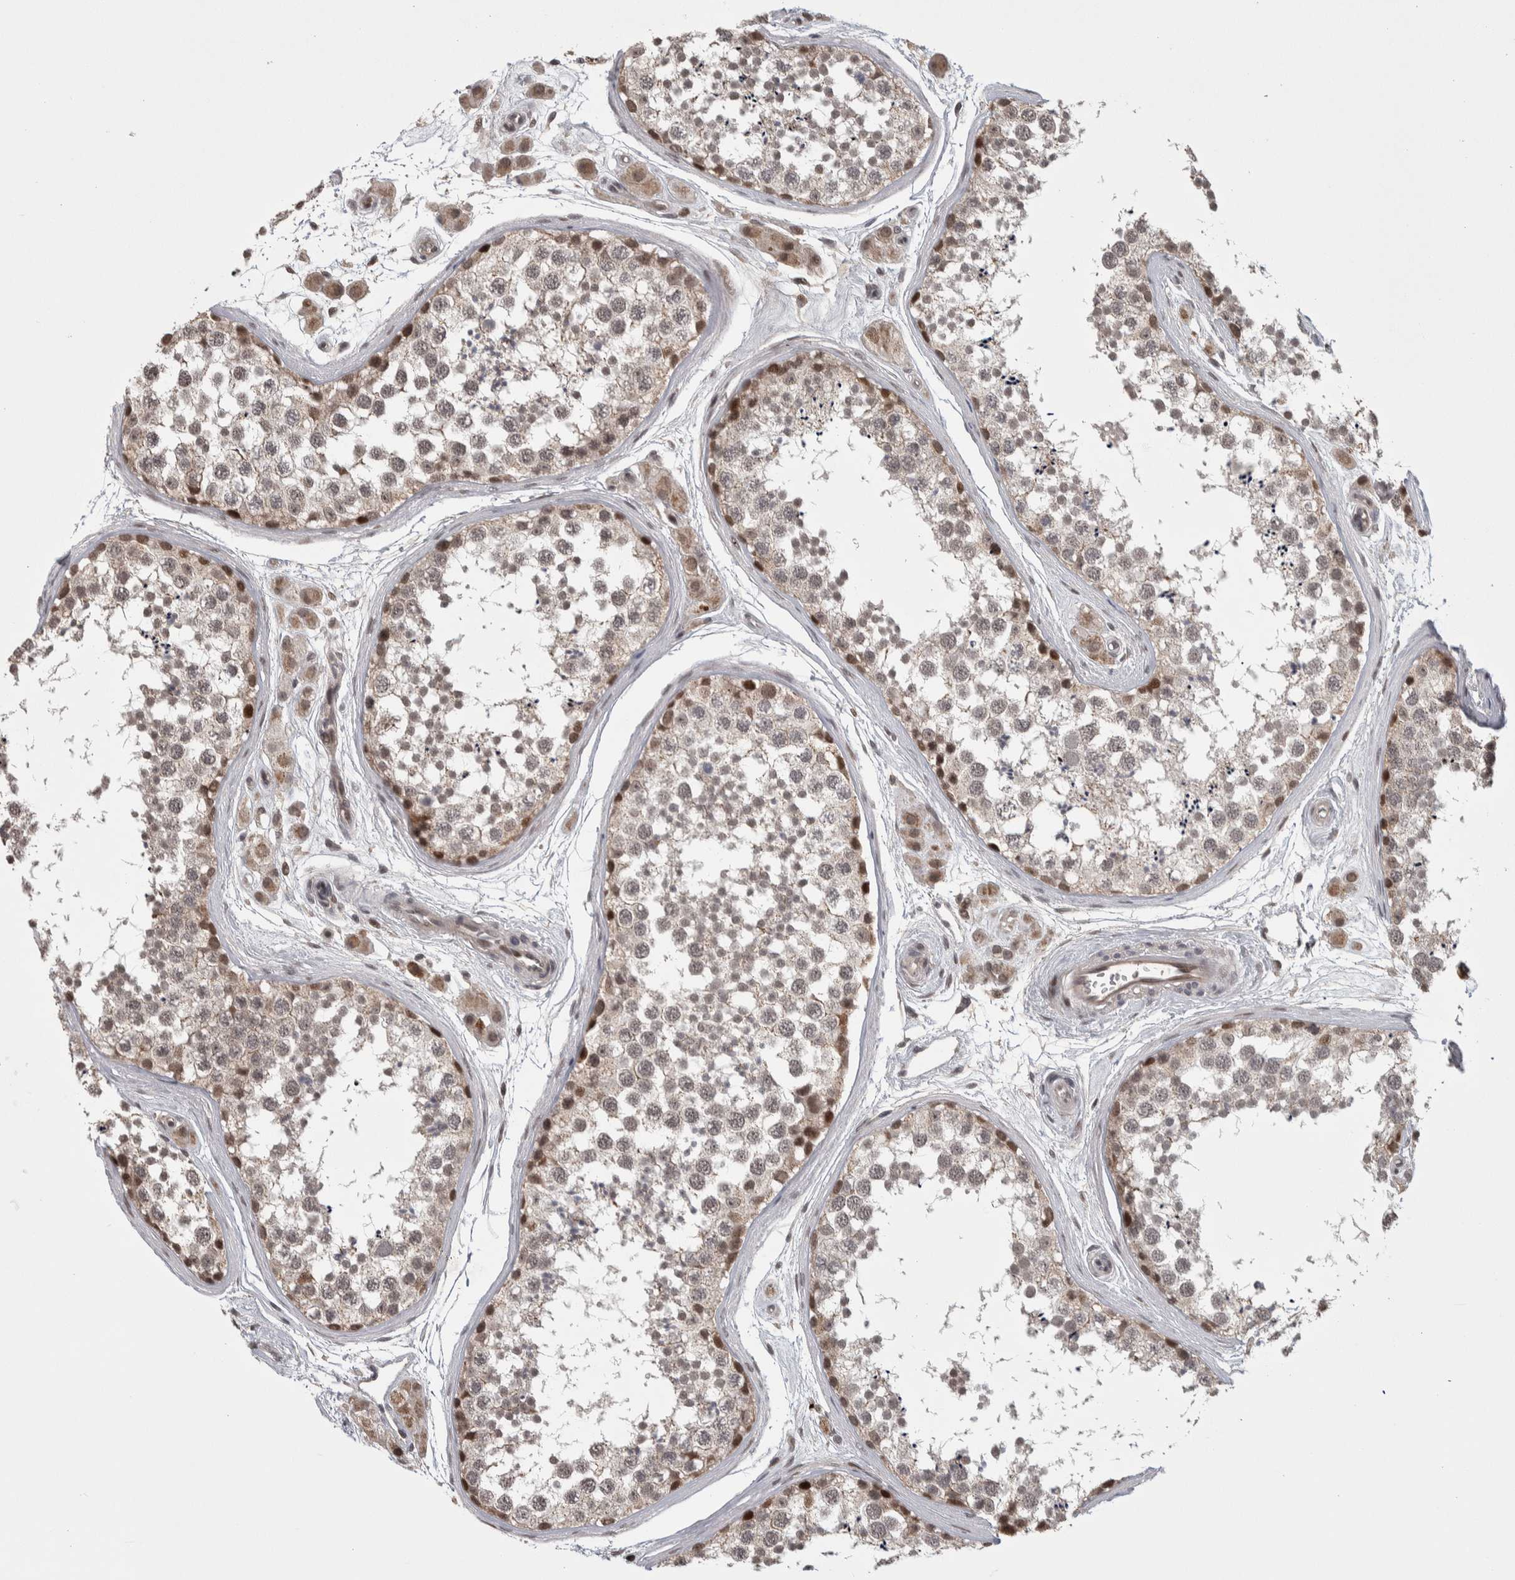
{"staining": {"intensity": "weak", "quantity": "25%-75%", "location": "nuclear"}, "tissue": "testis", "cell_type": "Cells in seminiferous ducts", "image_type": "normal", "snomed": [{"axis": "morphology", "description": "Normal tissue, NOS"}, {"axis": "topography", "description": "Testis"}], "caption": "High-power microscopy captured an immunohistochemistry micrograph of benign testis, revealing weak nuclear staining in approximately 25%-75% of cells in seminiferous ducts.", "gene": "ZNF592", "patient": {"sex": "male", "age": 56}}